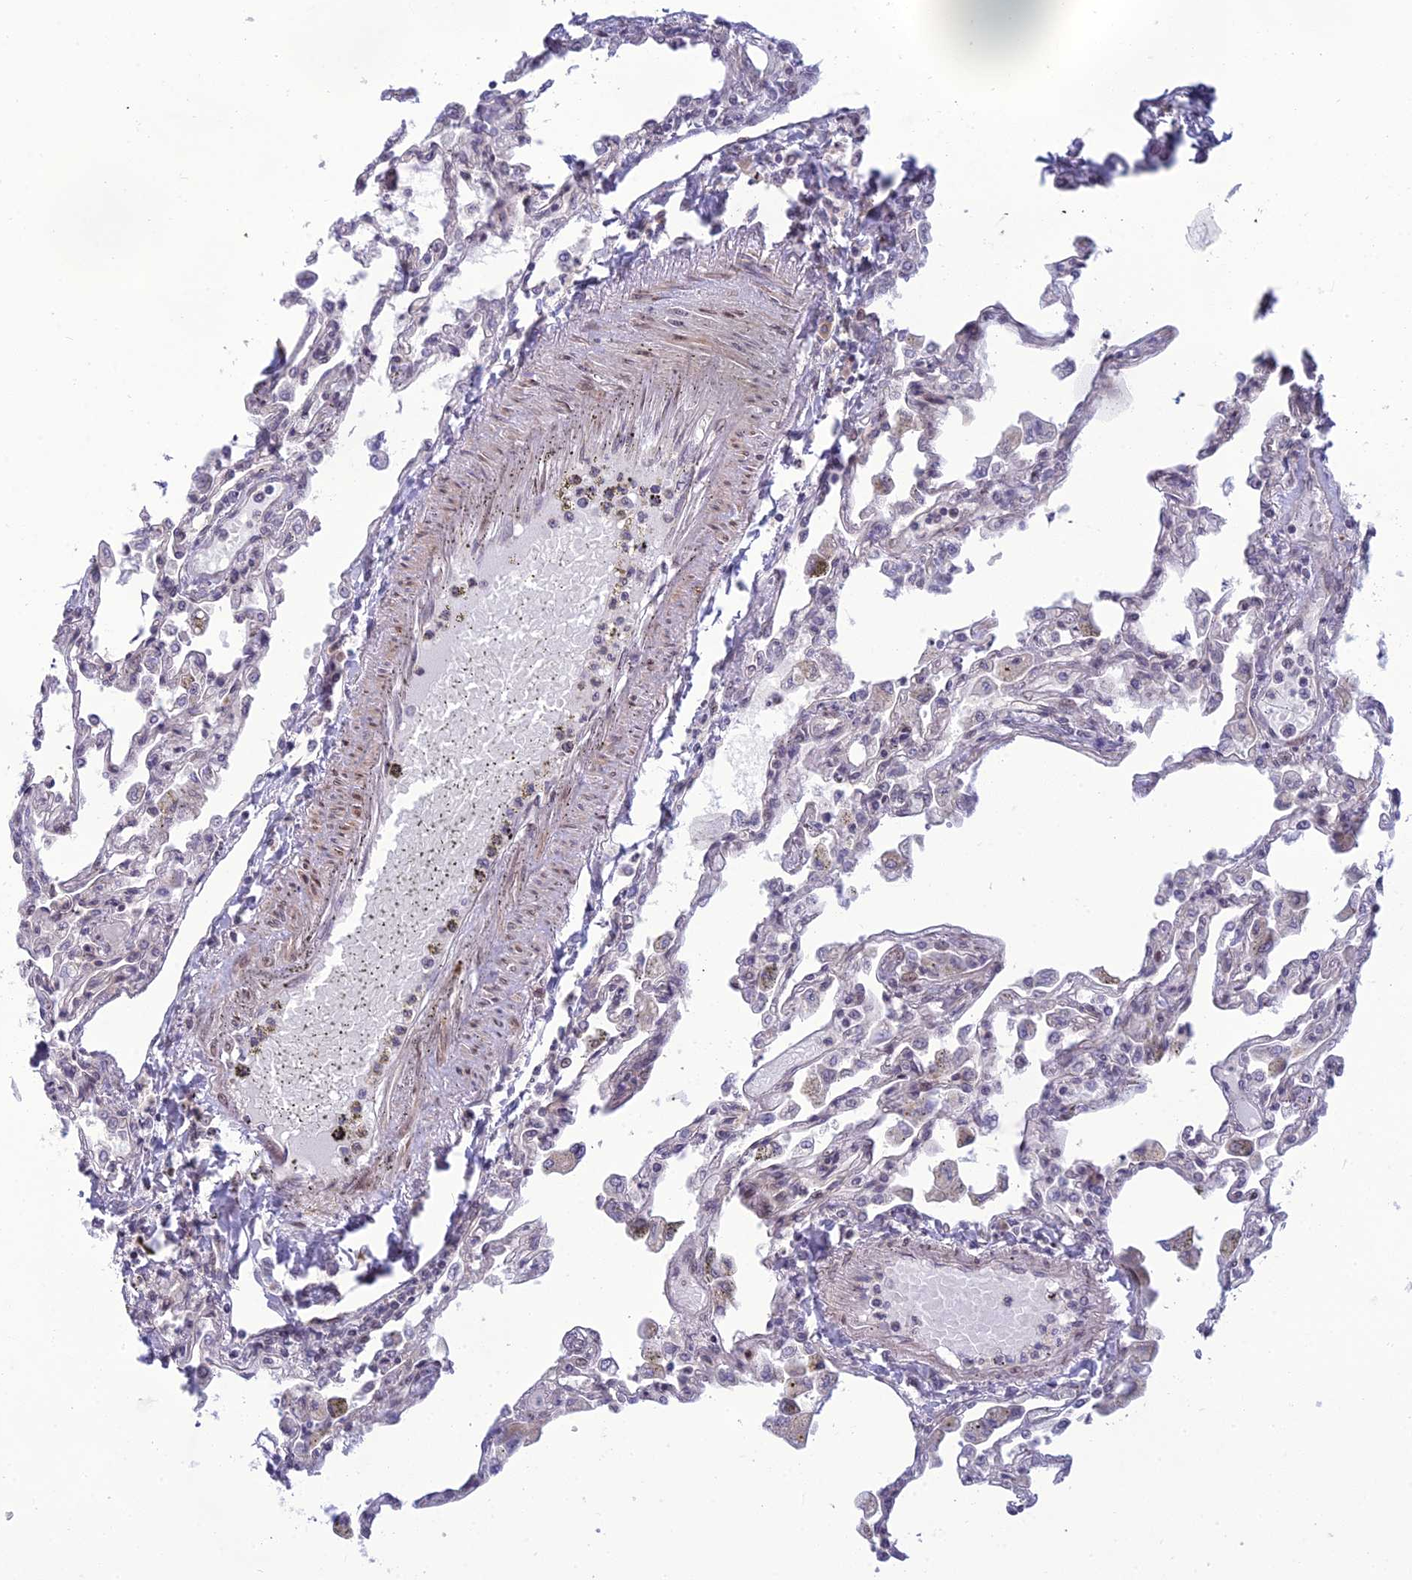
{"staining": {"intensity": "negative", "quantity": "none", "location": "none"}, "tissue": "lung", "cell_type": "Alveolar cells", "image_type": "normal", "snomed": [{"axis": "morphology", "description": "Normal tissue, NOS"}, {"axis": "topography", "description": "Bronchus"}, {"axis": "topography", "description": "Lung"}], "caption": "Protein analysis of unremarkable lung shows no significant expression in alveolar cells.", "gene": "DTX2", "patient": {"sex": "female", "age": 49}}